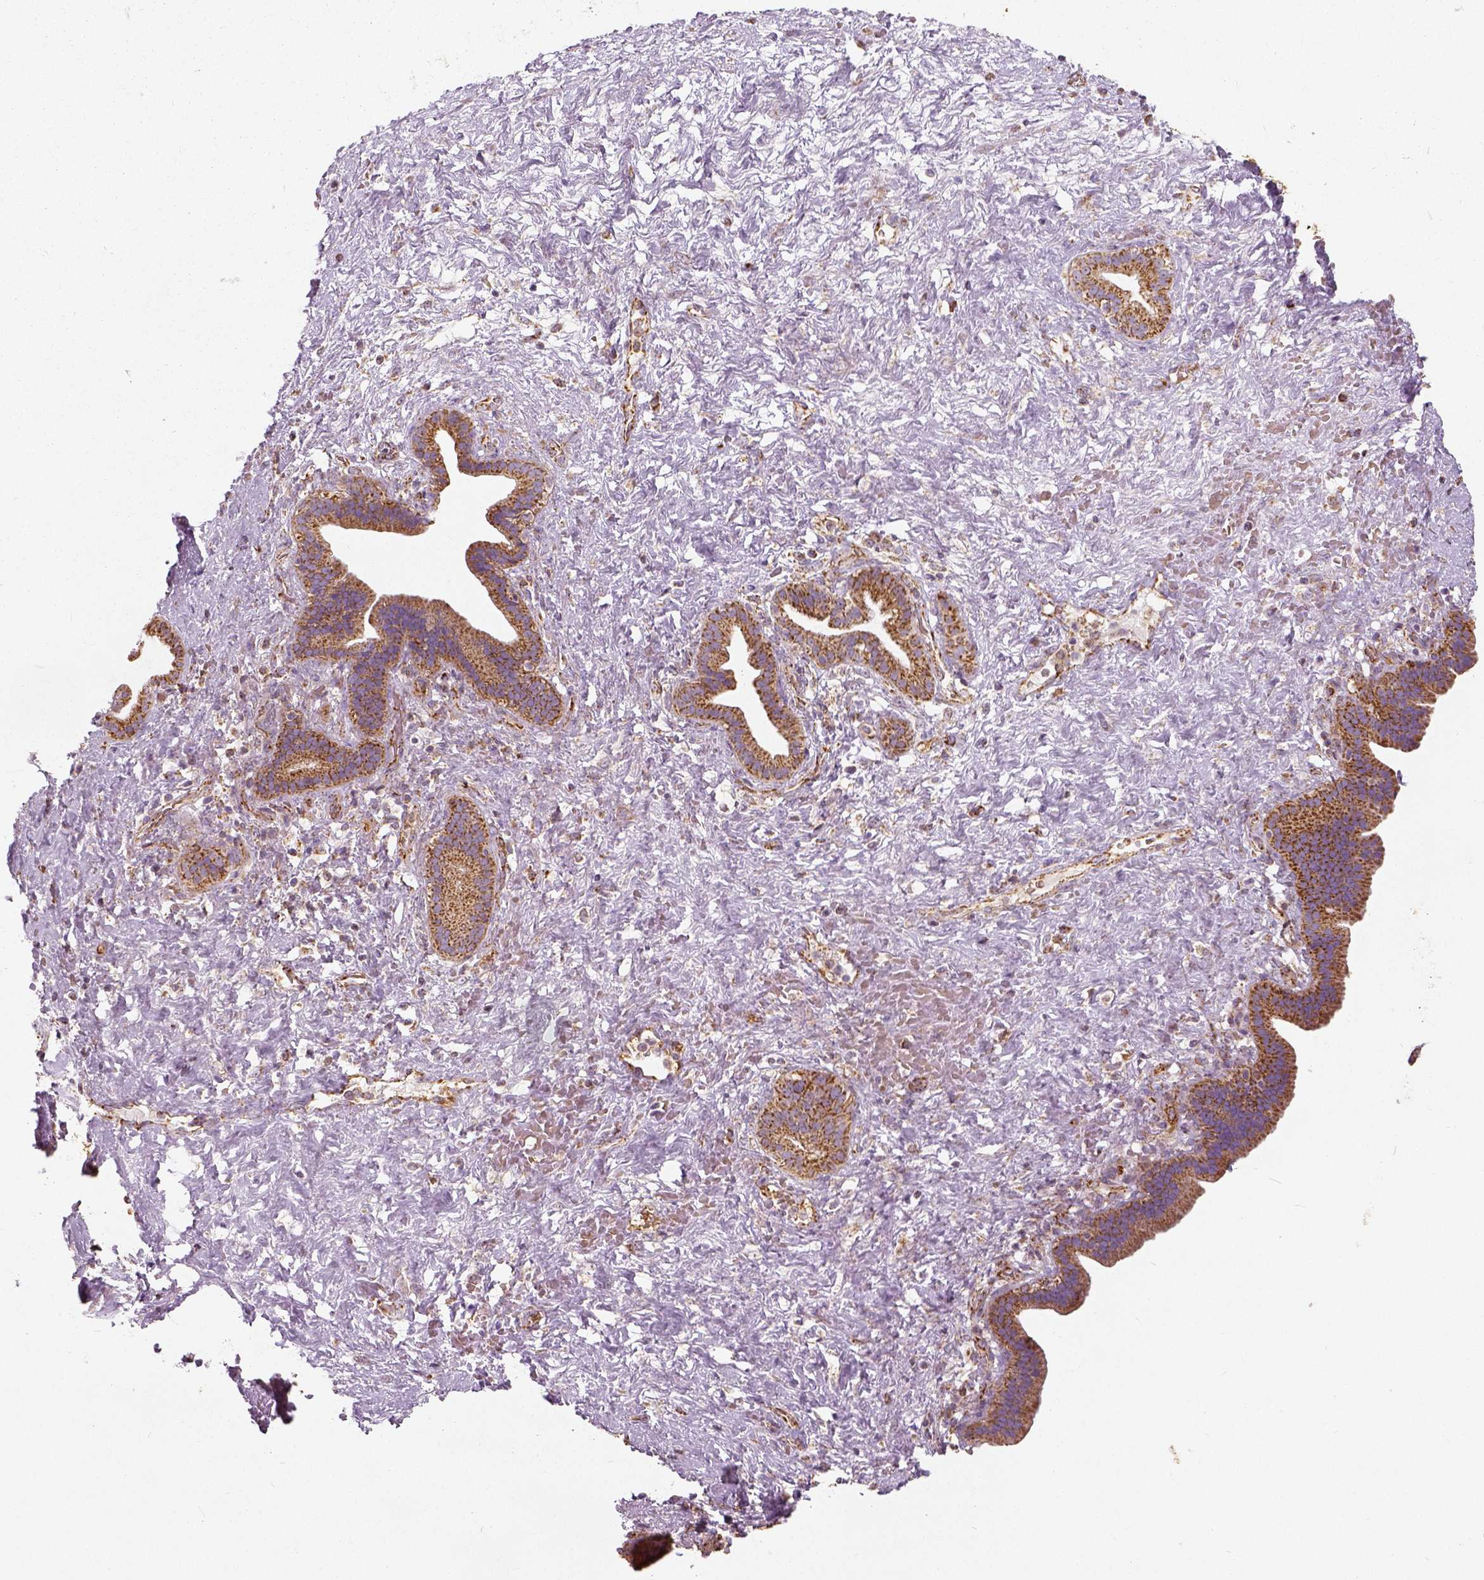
{"staining": {"intensity": "strong", "quantity": ">75%", "location": "cytoplasmic/membranous"}, "tissue": "pancreatic cancer", "cell_type": "Tumor cells", "image_type": "cancer", "snomed": [{"axis": "morphology", "description": "Adenocarcinoma, NOS"}, {"axis": "topography", "description": "Pancreas"}], "caption": "An image of human pancreatic cancer stained for a protein exhibits strong cytoplasmic/membranous brown staining in tumor cells.", "gene": "PGAM5", "patient": {"sex": "male", "age": 44}}